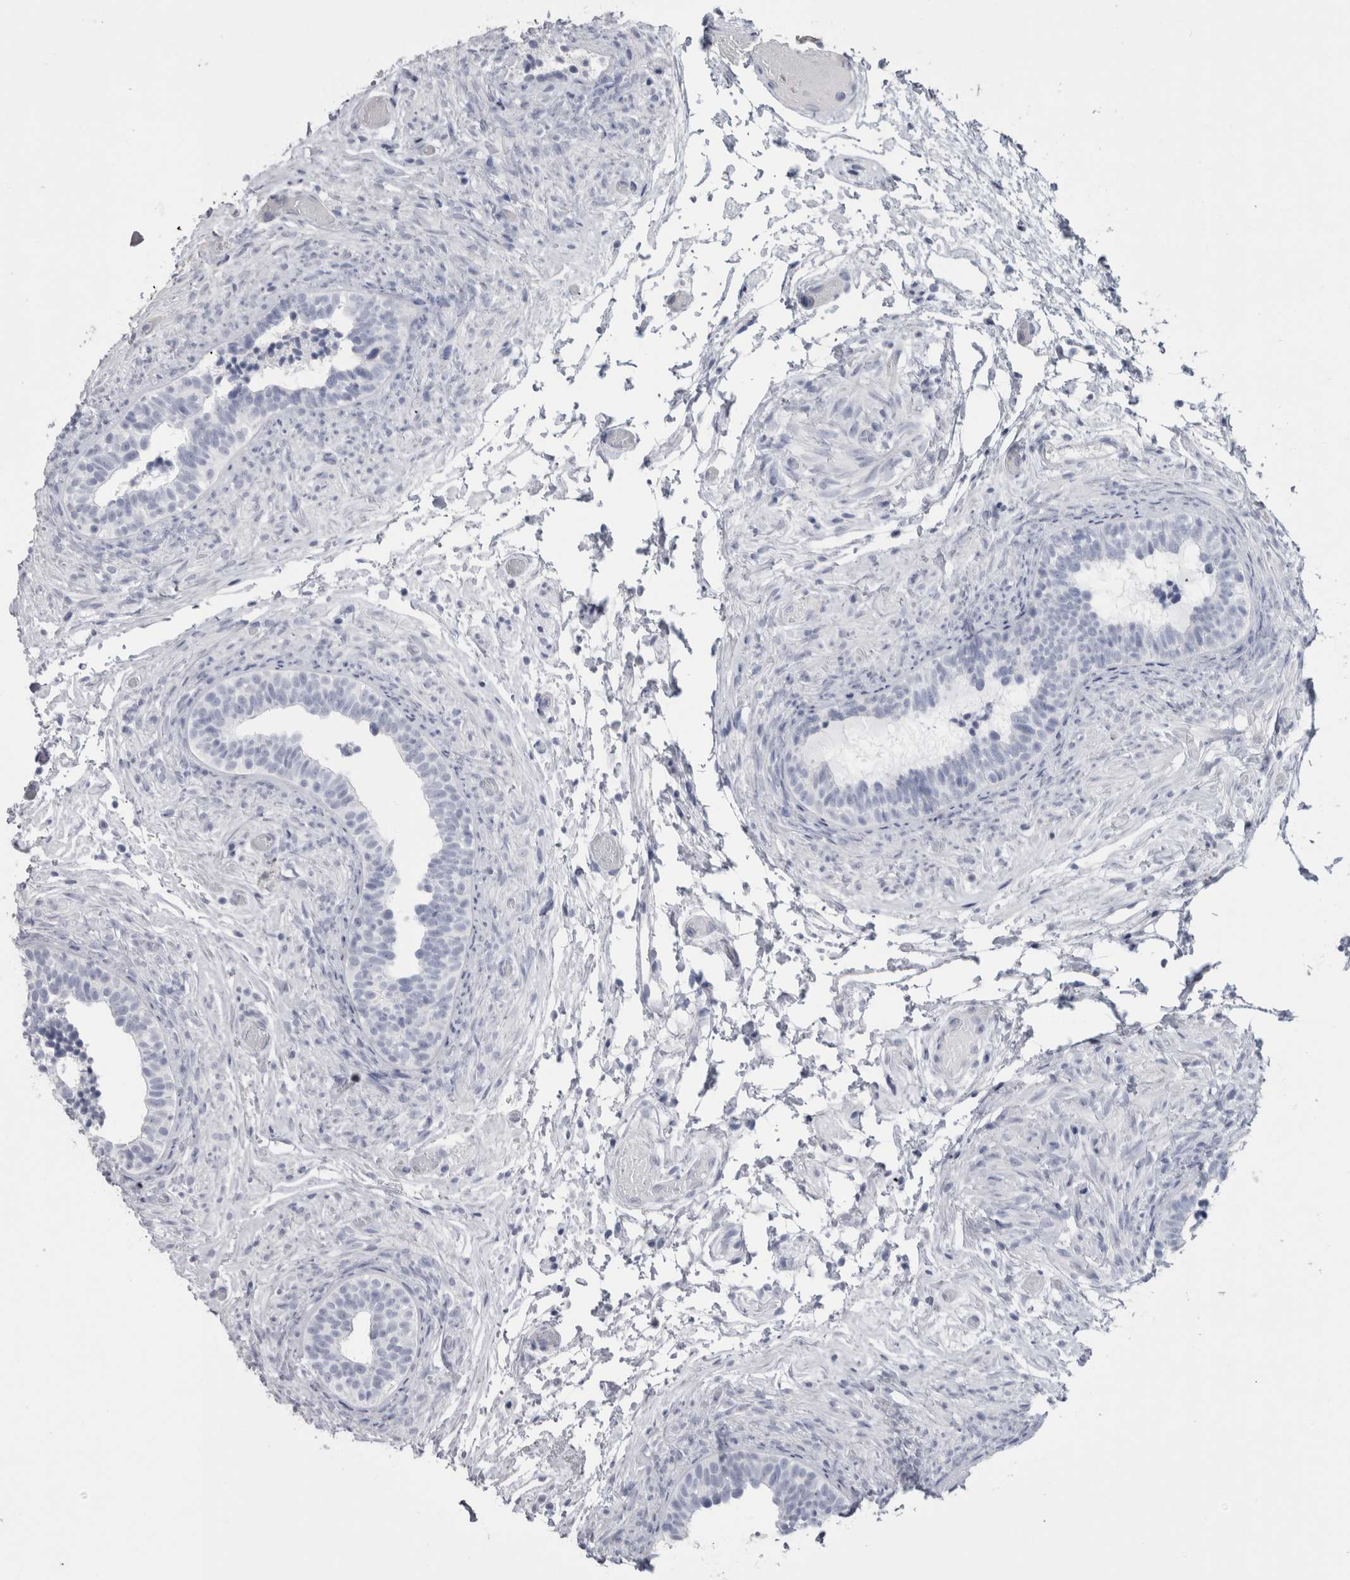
{"staining": {"intensity": "negative", "quantity": "none", "location": "none"}, "tissue": "epididymis", "cell_type": "Glandular cells", "image_type": "normal", "snomed": [{"axis": "morphology", "description": "Normal tissue, NOS"}, {"axis": "topography", "description": "Epididymis"}], "caption": "Micrograph shows no protein positivity in glandular cells of normal epididymis.", "gene": "PTH", "patient": {"sex": "male", "age": 5}}